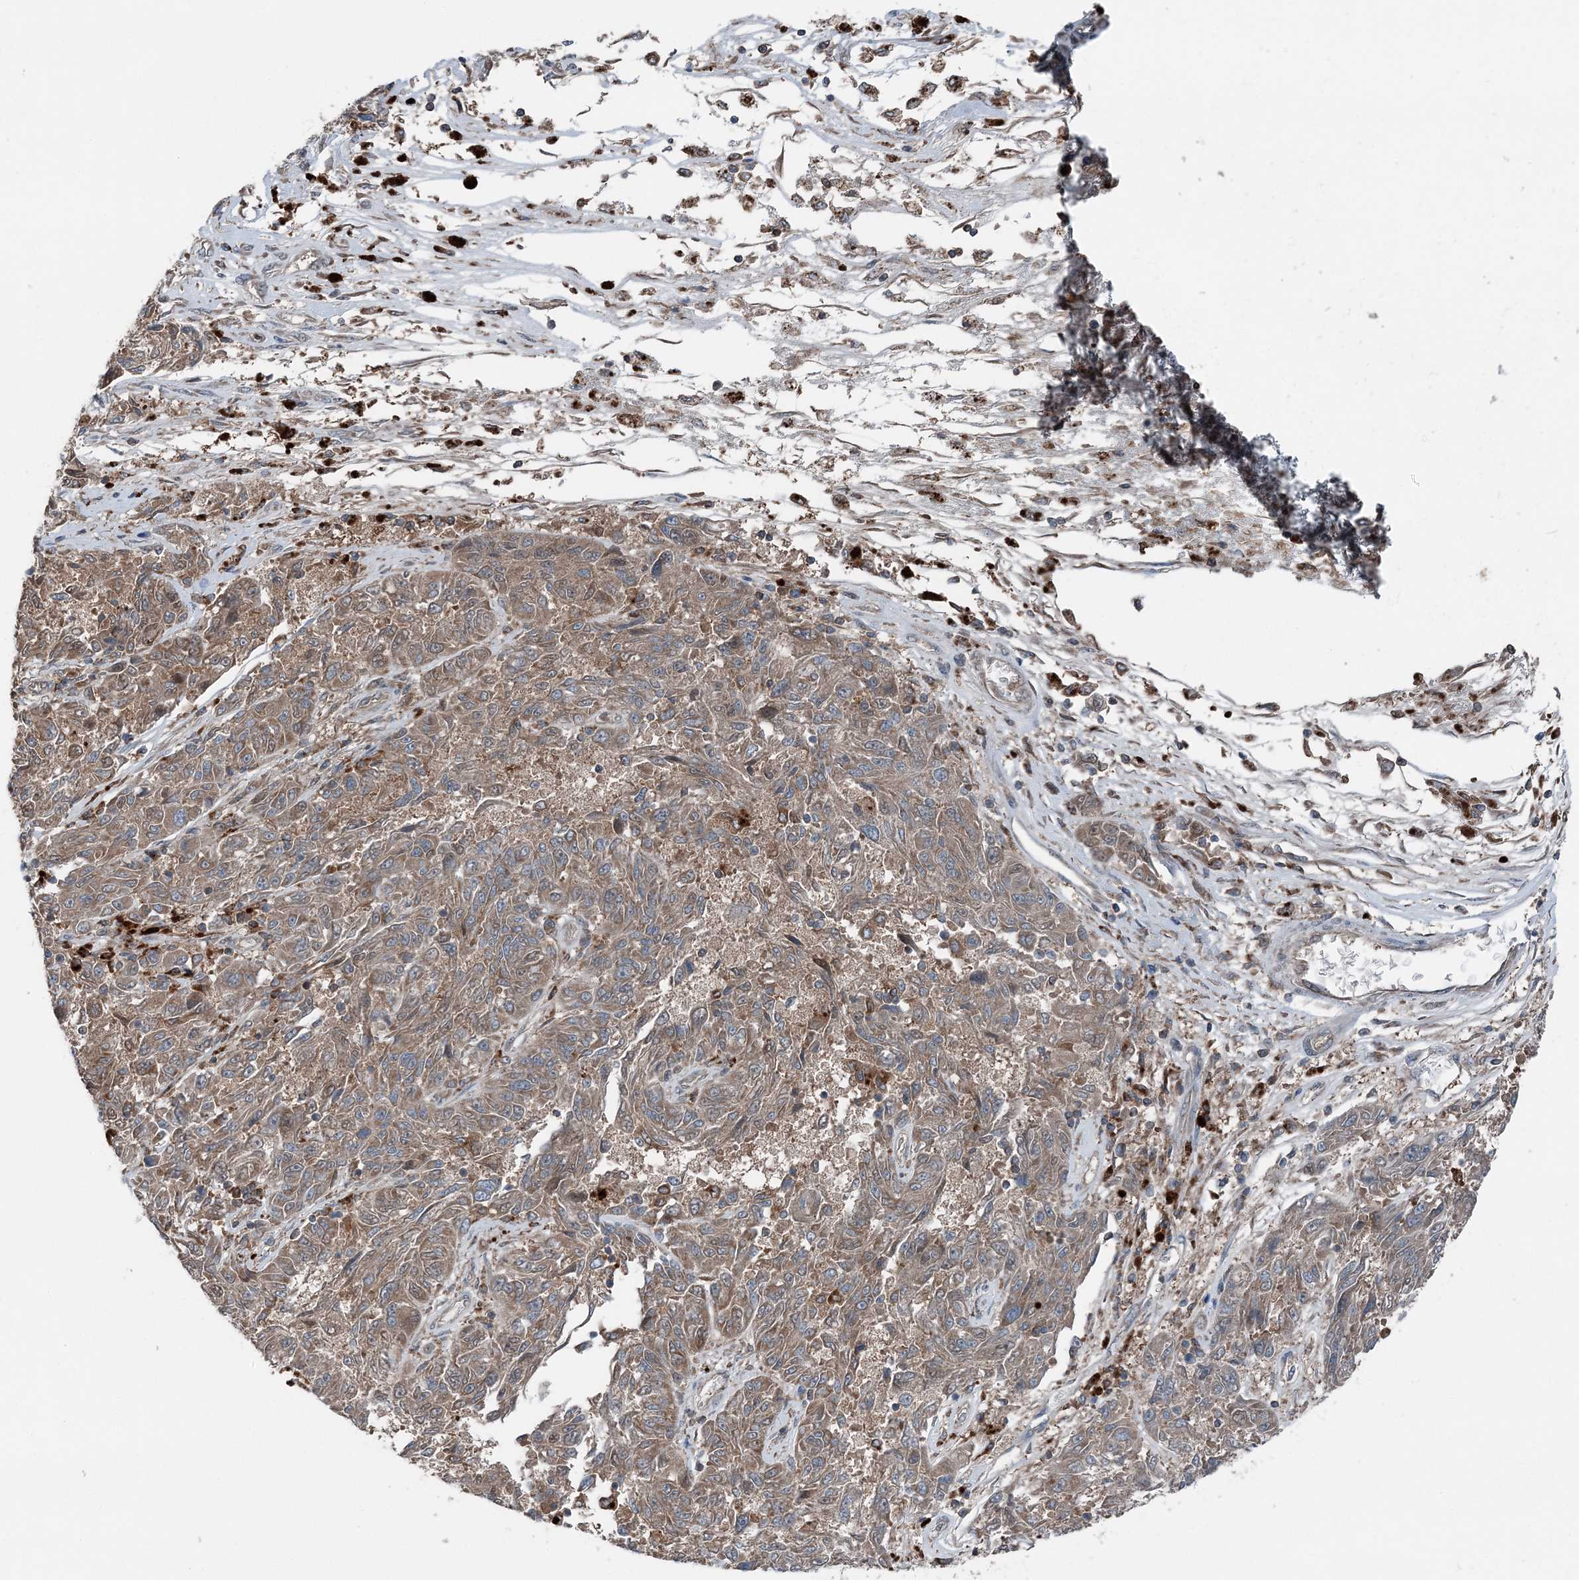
{"staining": {"intensity": "moderate", "quantity": ">75%", "location": "cytoplasmic/membranous"}, "tissue": "melanoma", "cell_type": "Tumor cells", "image_type": "cancer", "snomed": [{"axis": "morphology", "description": "Malignant melanoma, NOS"}, {"axis": "topography", "description": "Skin"}], "caption": "IHC histopathology image of human melanoma stained for a protein (brown), which displays medium levels of moderate cytoplasmic/membranous positivity in approximately >75% of tumor cells.", "gene": "ASNSD1", "patient": {"sex": "male", "age": 53}}